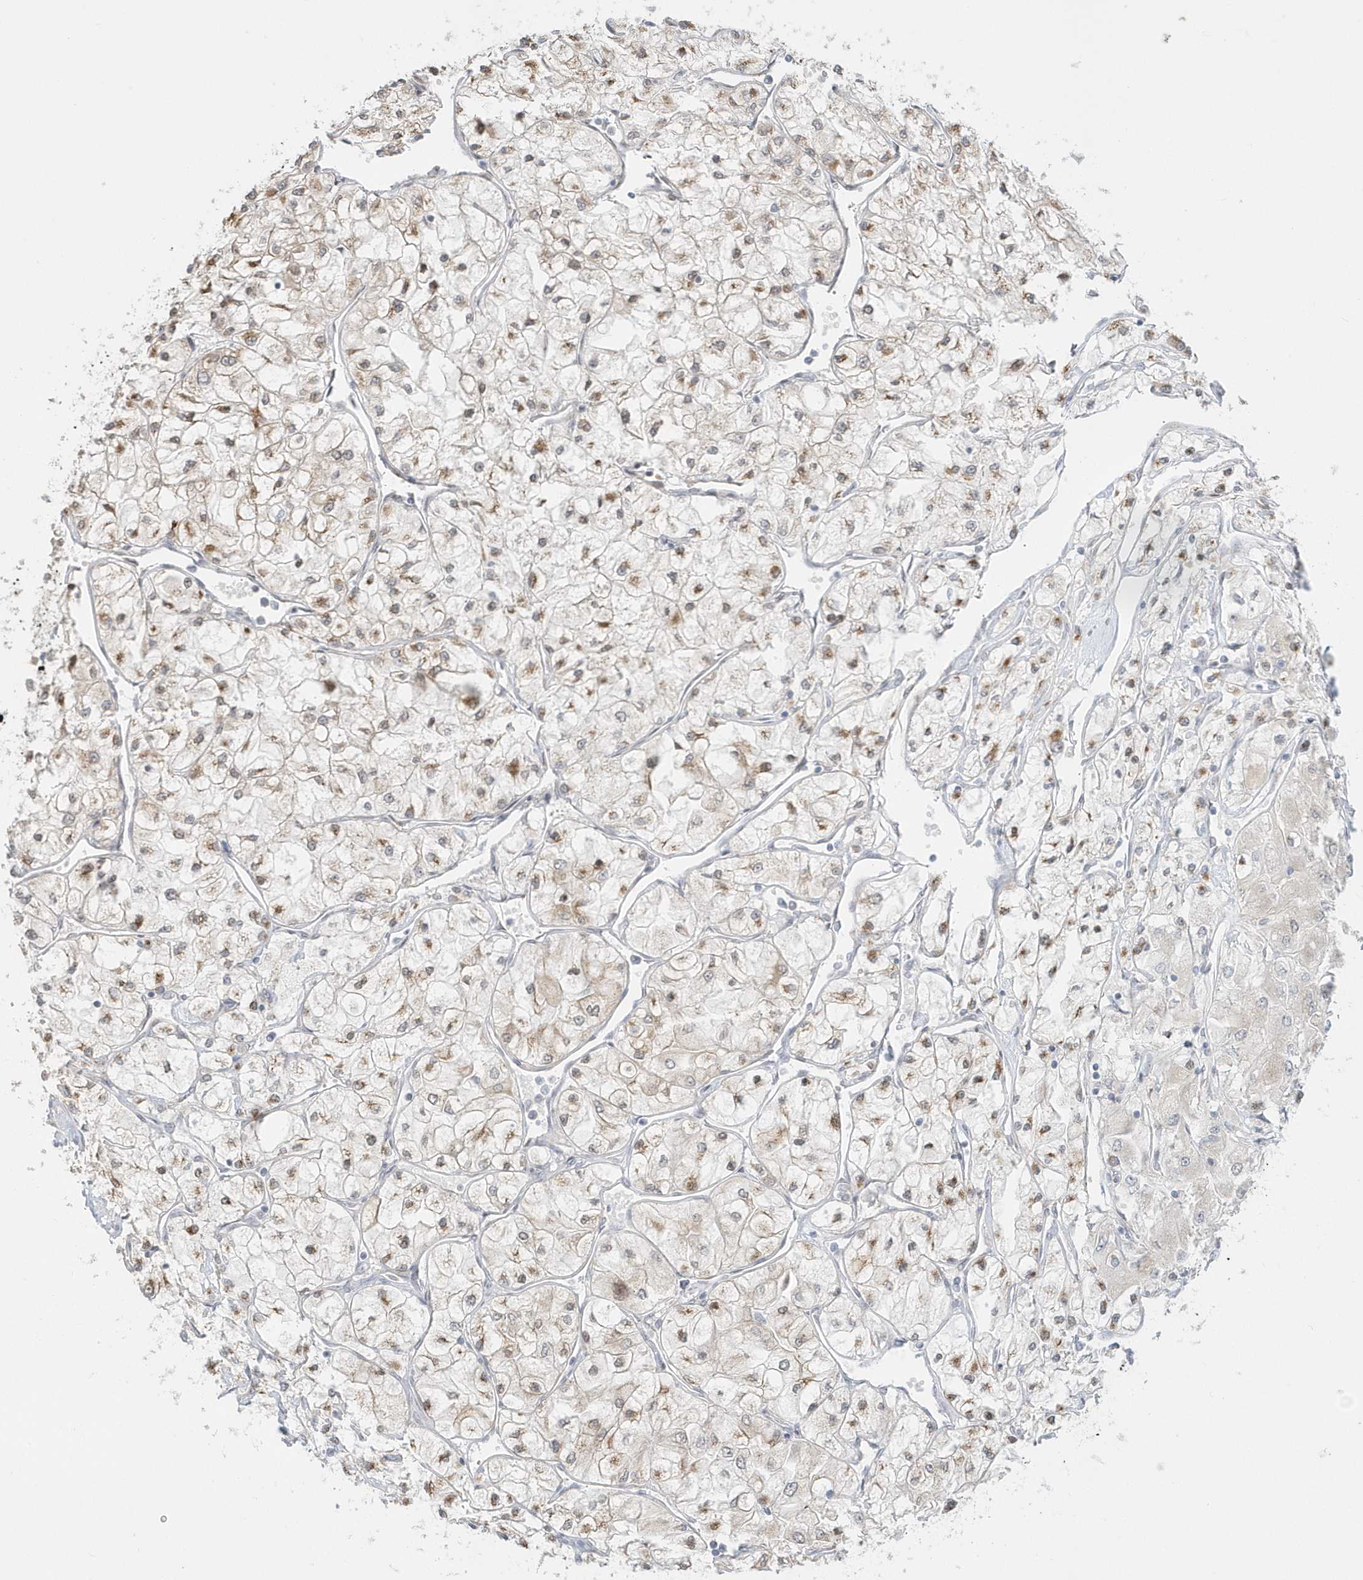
{"staining": {"intensity": "weak", "quantity": "25%-75%", "location": "cytoplasmic/membranous"}, "tissue": "renal cancer", "cell_type": "Tumor cells", "image_type": "cancer", "snomed": [{"axis": "morphology", "description": "Adenocarcinoma, NOS"}, {"axis": "topography", "description": "Kidney"}], "caption": "Human renal cancer (adenocarcinoma) stained with a protein marker shows weak staining in tumor cells.", "gene": "DHFR", "patient": {"sex": "male", "age": 80}}